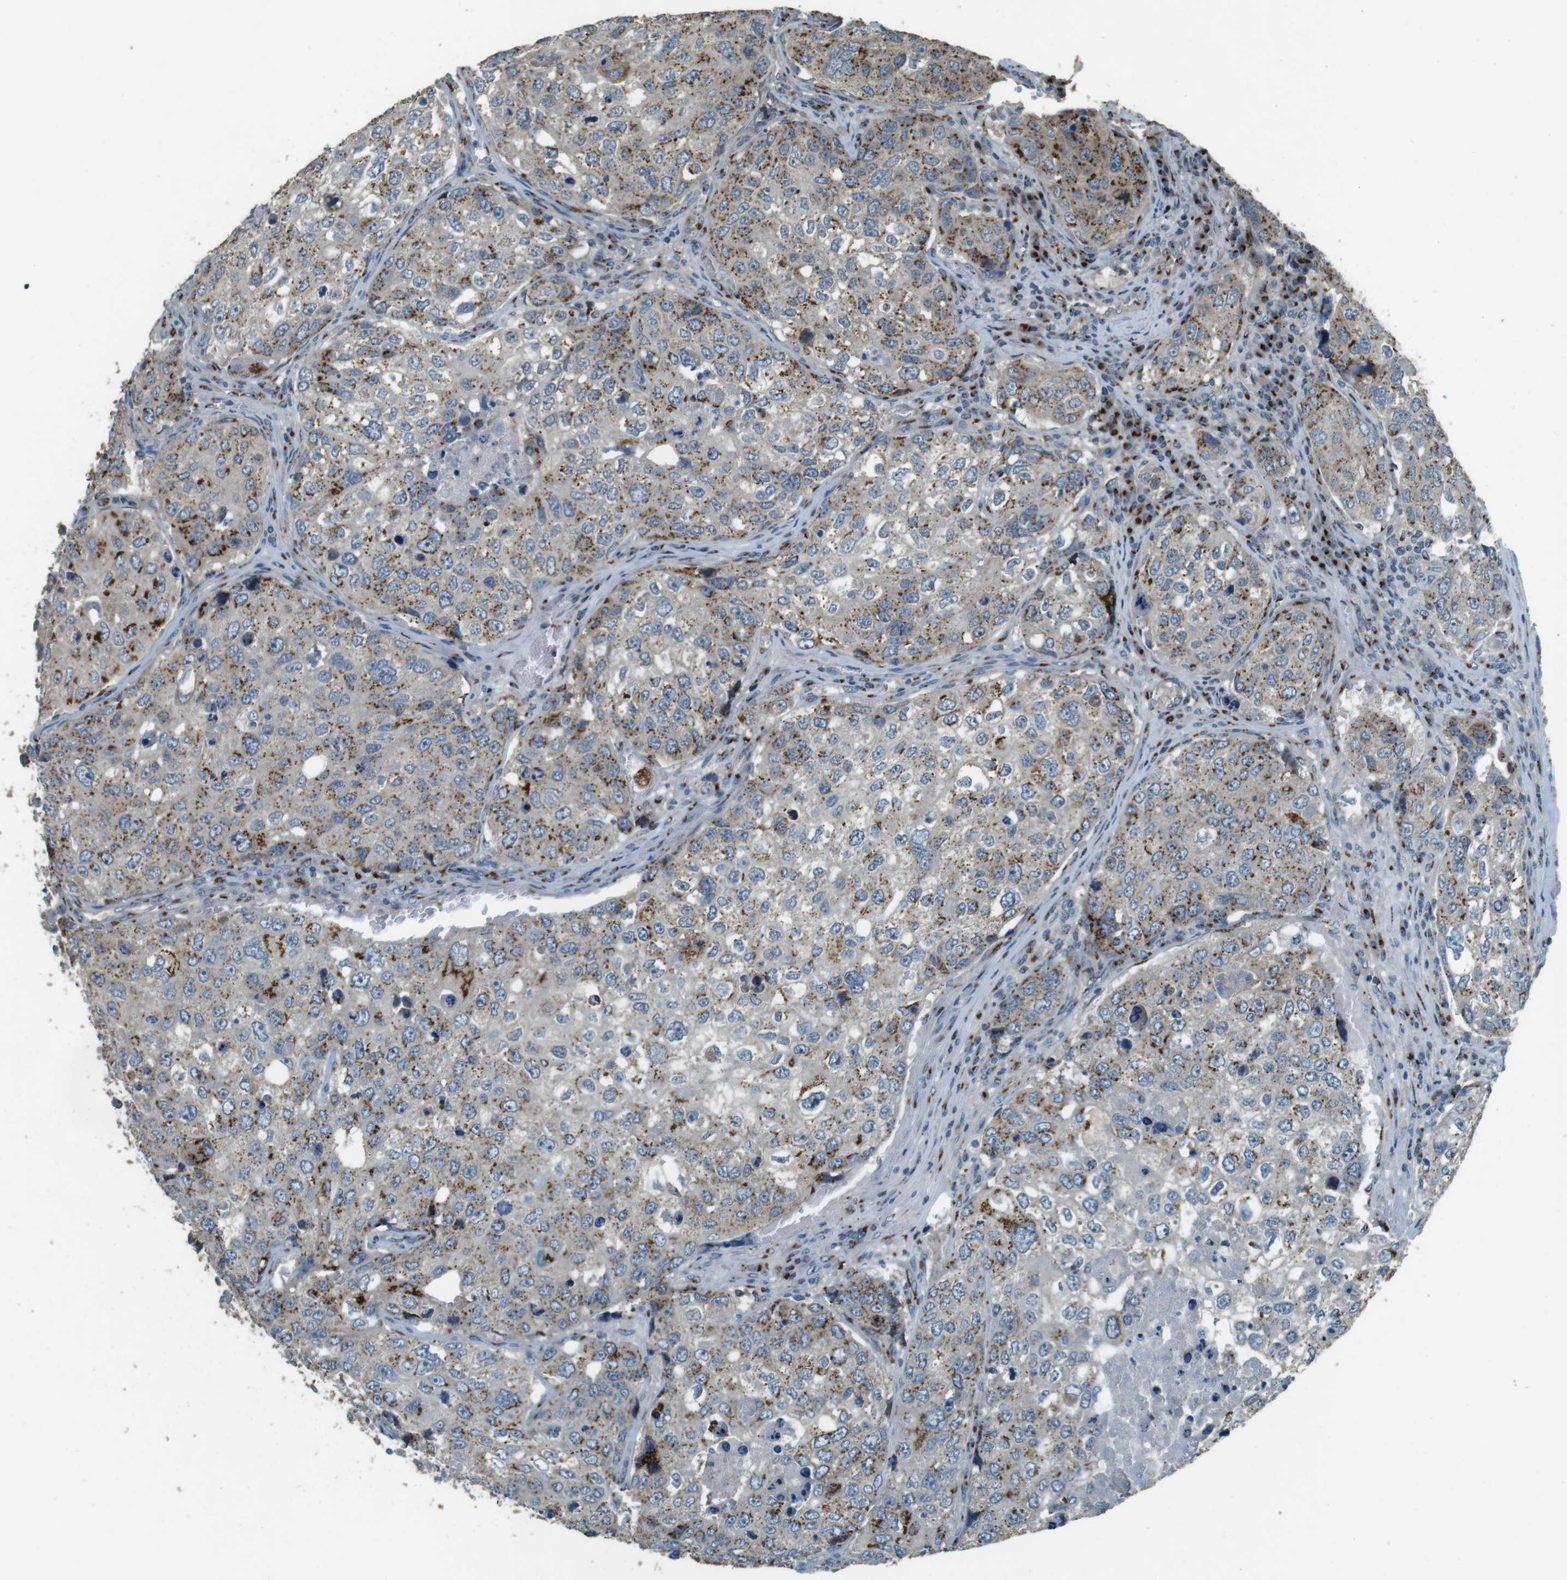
{"staining": {"intensity": "moderate", "quantity": "25%-75%", "location": "cytoplasmic/membranous"}, "tissue": "urothelial cancer", "cell_type": "Tumor cells", "image_type": "cancer", "snomed": [{"axis": "morphology", "description": "Urothelial carcinoma, High grade"}, {"axis": "topography", "description": "Lymph node"}, {"axis": "topography", "description": "Urinary bladder"}], "caption": "This photomicrograph reveals urothelial cancer stained with immunohistochemistry (IHC) to label a protein in brown. The cytoplasmic/membranous of tumor cells show moderate positivity for the protein. Nuclei are counter-stained blue.", "gene": "TMEM115", "patient": {"sex": "male", "age": 51}}